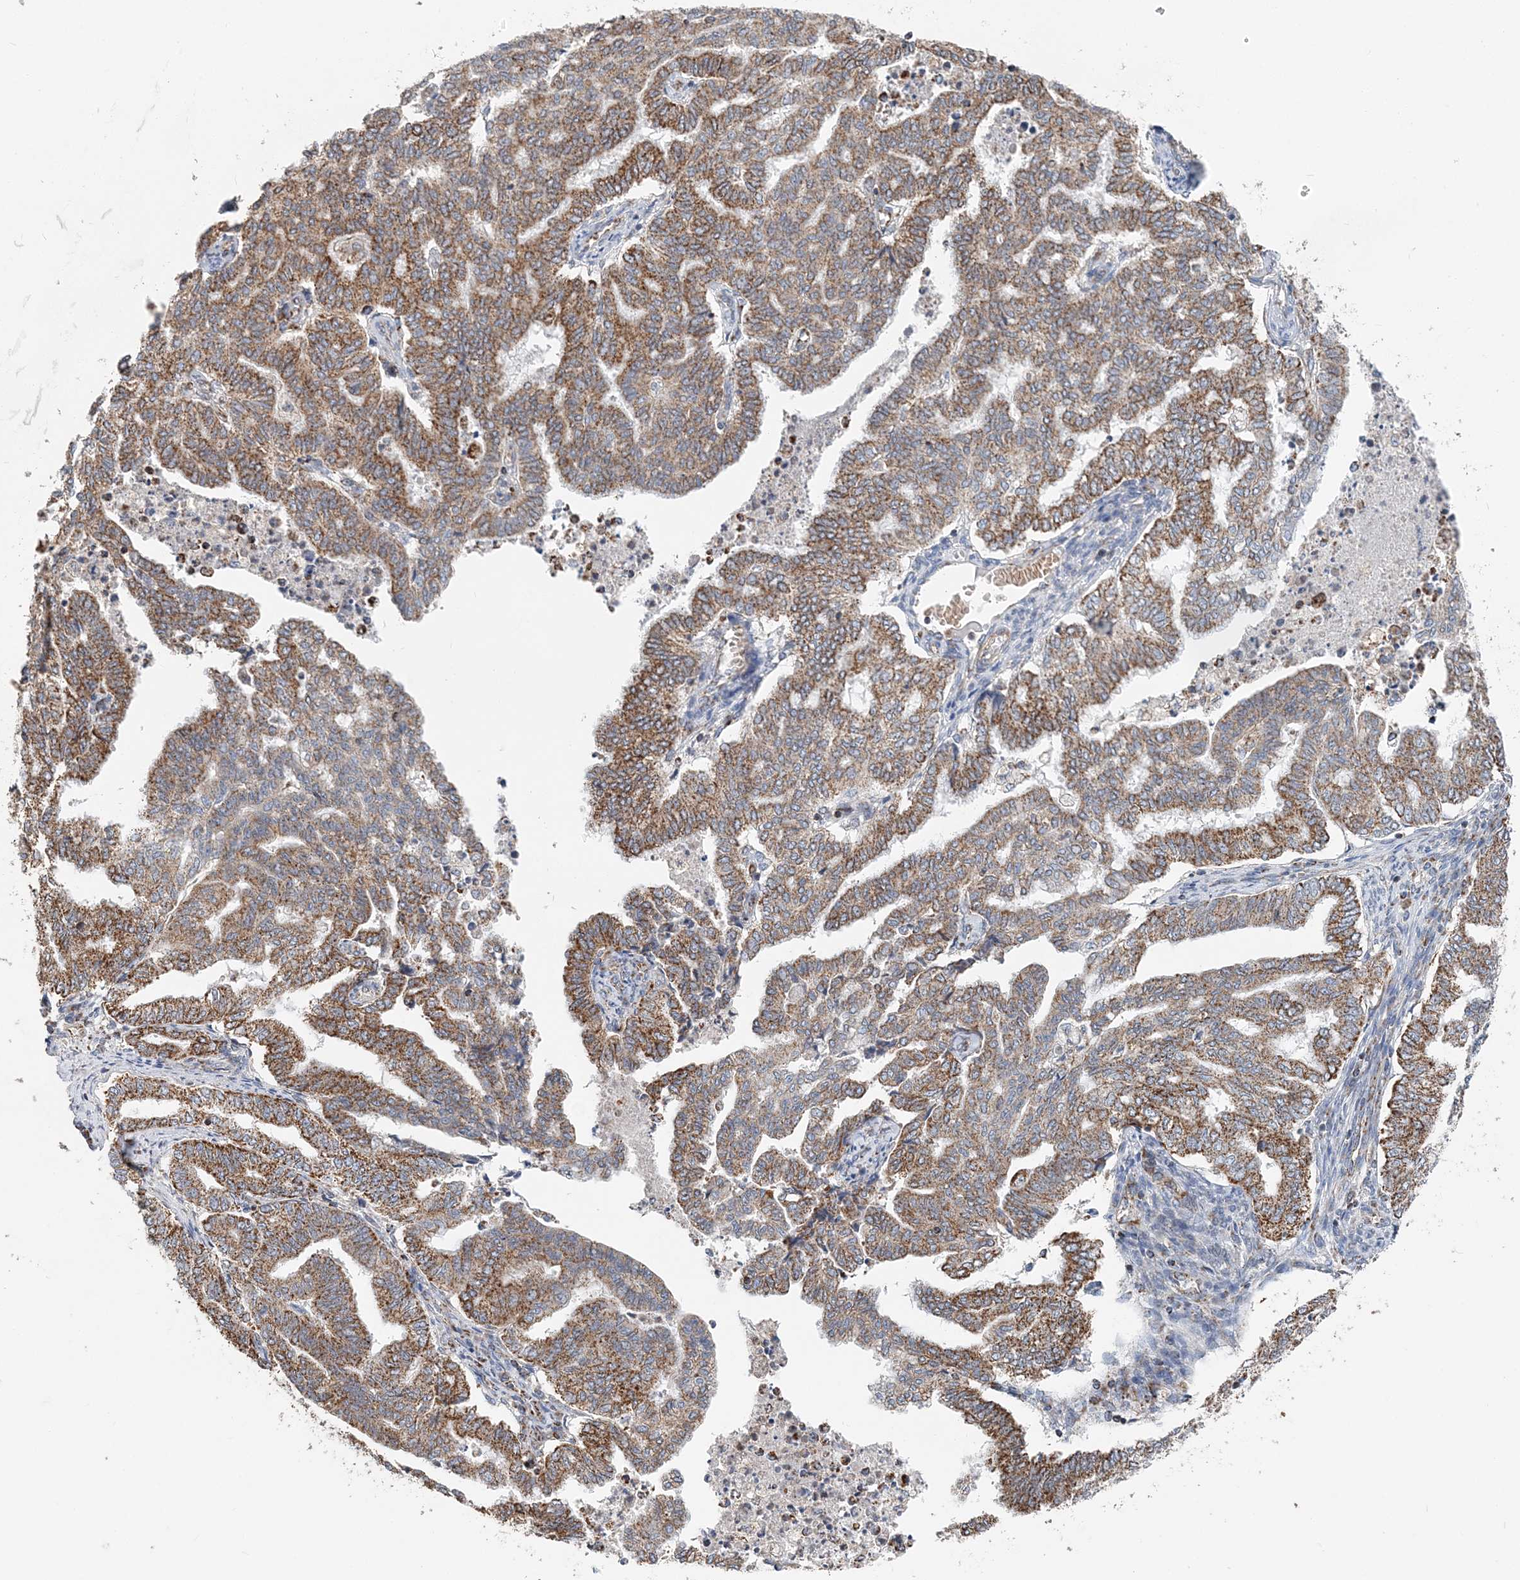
{"staining": {"intensity": "moderate", "quantity": ">75%", "location": "cytoplasmic/membranous"}, "tissue": "endometrial cancer", "cell_type": "Tumor cells", "image_type": "cancer", "snomed": [{"axis": "morphology", "description": "Adenocarcinoma, NOS"}, {"axis": "topography", "description": "Endometrium"}], "caption": "A brown stain highlights moderate cytoplasmic/membranous positivity of a protein in human endometrial cancer tumor cells.", "gene": "SPRY2", "patient": {"sex": "female", "age": 79}}